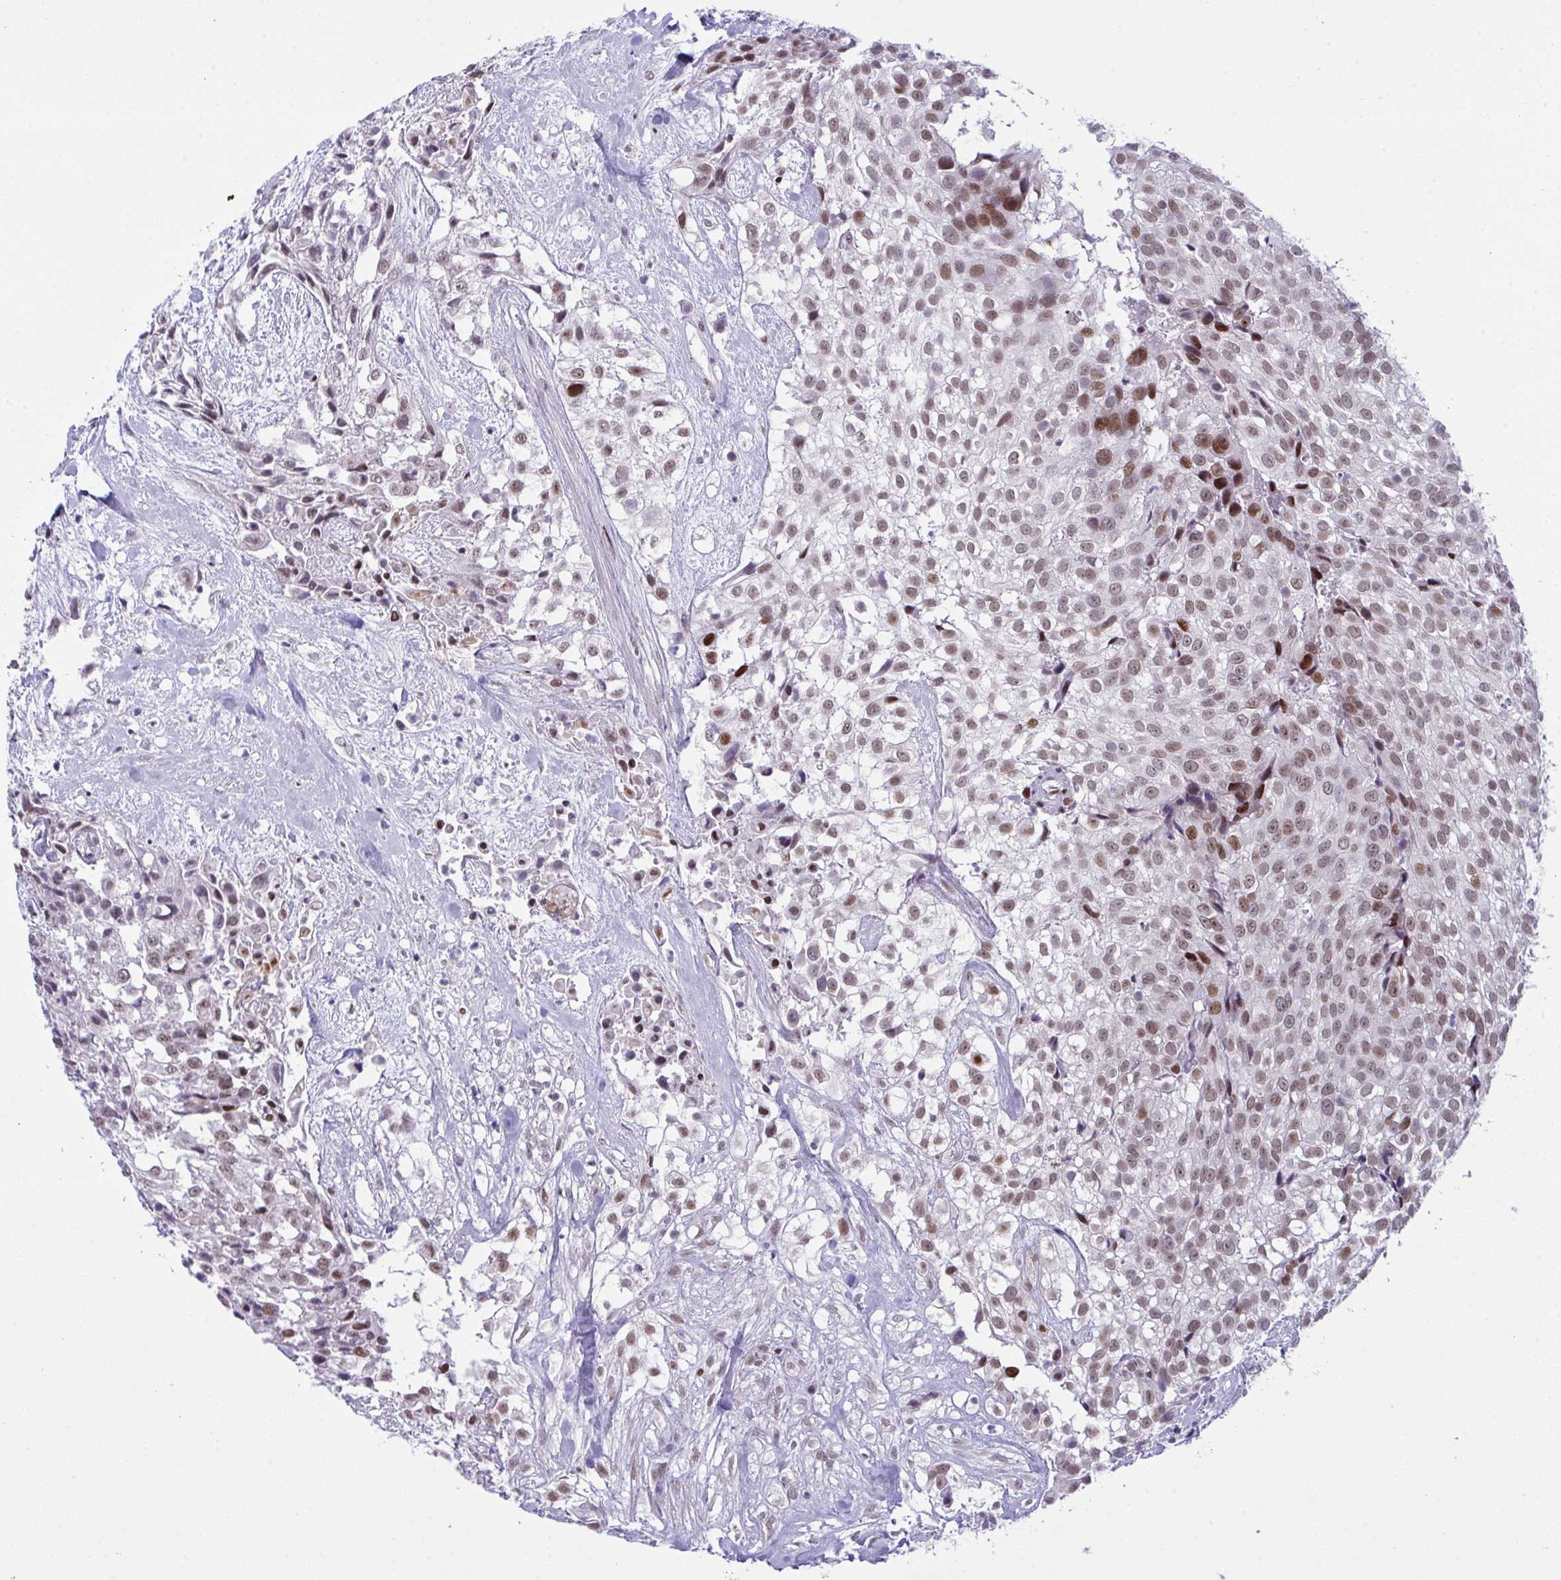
{"staining": {"intensity": "moderate", "quantity": "25%-75%", "location": "nuclear"}, "tissue": "urothelial cancer", "cell_type": "Tumor cells", "image_type": "cancer", "snomed": [{"axis": "morphology", "description": "Urothelial carcinoma, High grade"}, {"axis": "topography", "description": "Urinary bladder"}], "caption": "Protein staining exhibits moderate nuclear staining in about 25%-75% of tumor cells in urothelial carcinoma (high-grade).", "gene": "ZFHX3", "patient": {"sex": "male", "age": 56}}